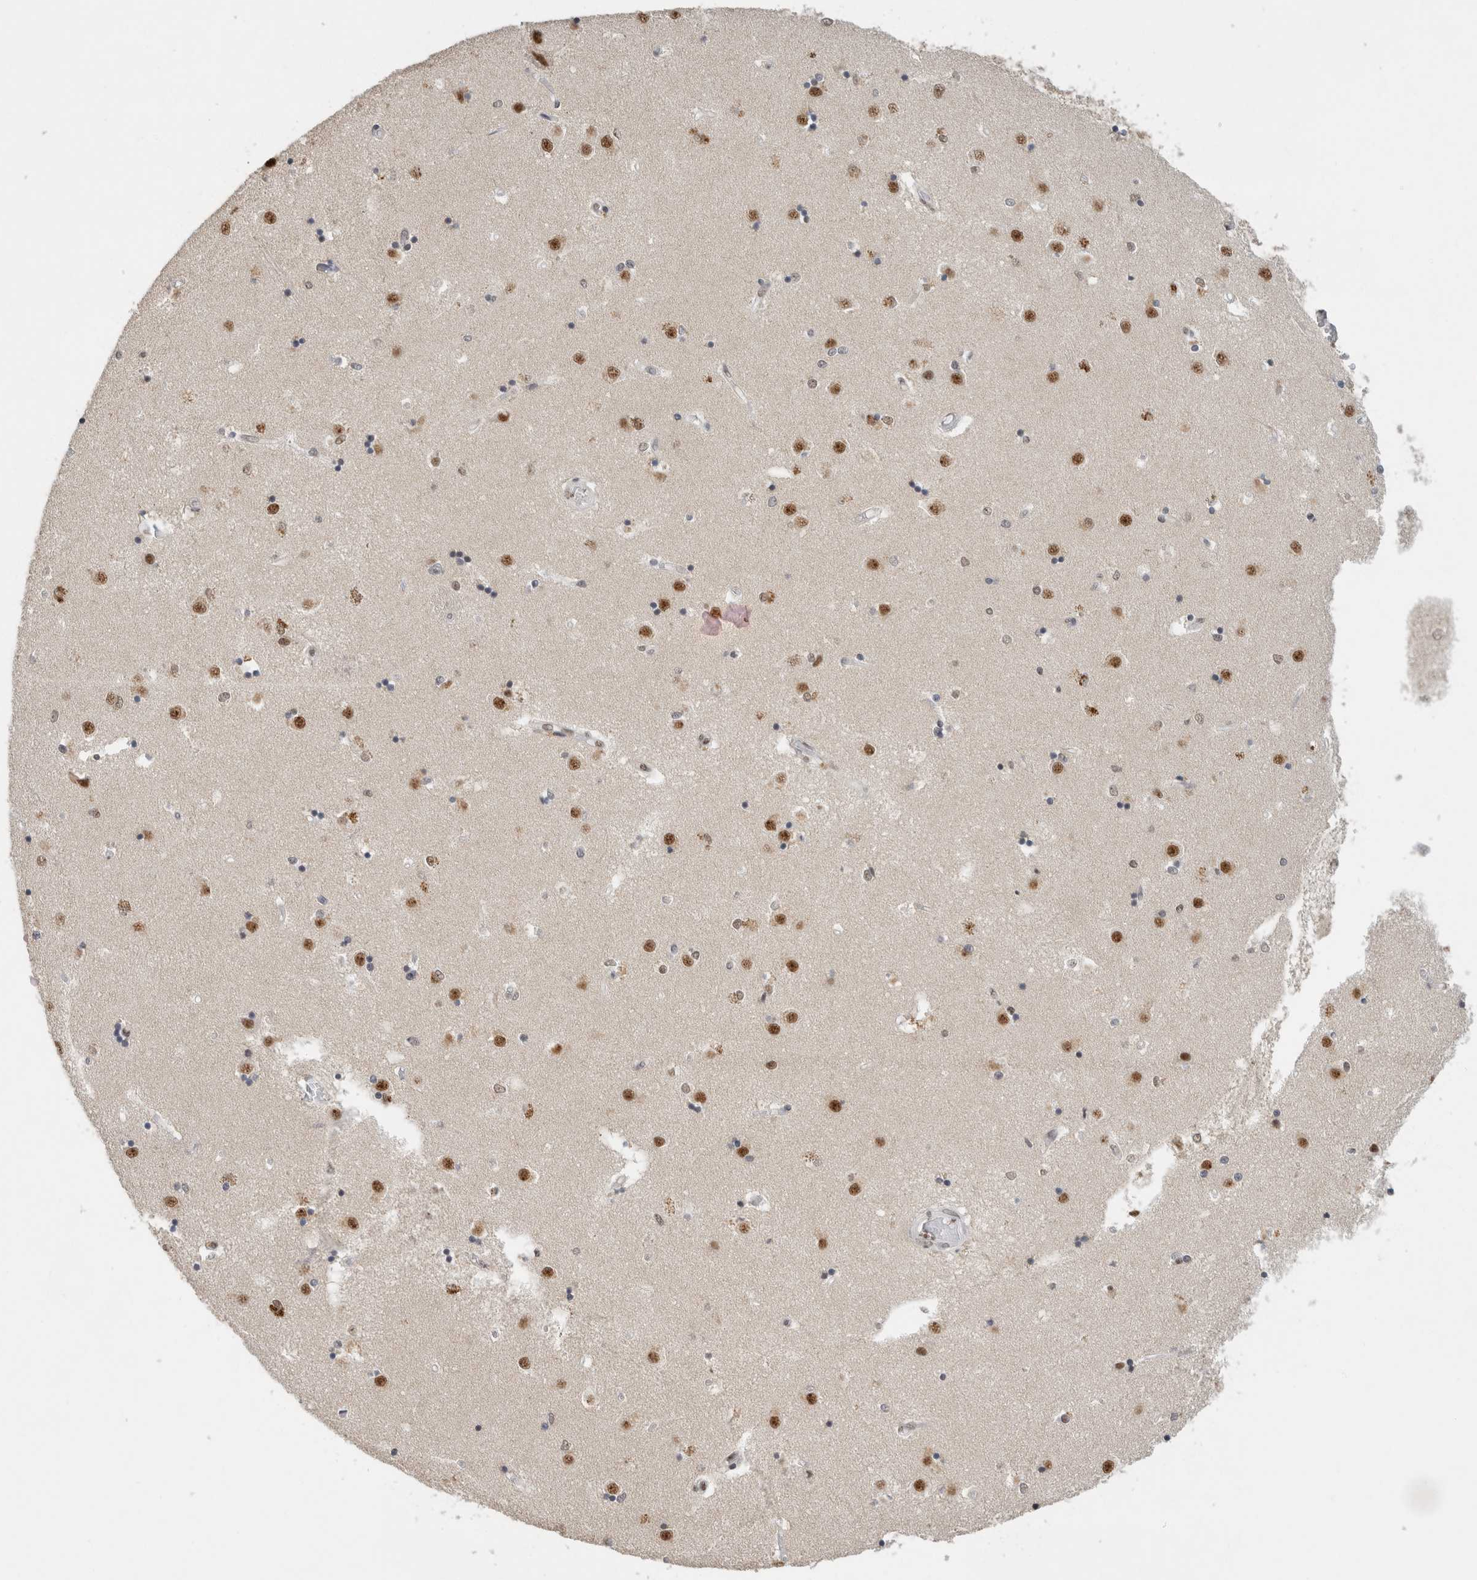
{"staining": {"intensity": "moderate", "quantity": ">75%", "location": "nuclear"}, "tissue": "caudate", "cell_type": "Glial cells", "image_type": "normal", "snomed": [{"axis": "morphology", "description": "Normal tissue, NOS"}, {"axis": "topography", "description": "Lateral ventricle wall"}], "caption": "Immunohistochemical staining of unremarkable human caudate exhibits moderate nuclear protein staining in about >75% of glial cells. The staining was performed using DAB (3,3'-diaminobenzidine) to visualize the protein expression in brown, while the nuclei were stained in blue with hematoxylin (Magnification: 20x).", "gene": "DDX42", "patient": {"sex": "male", "age": 45}}